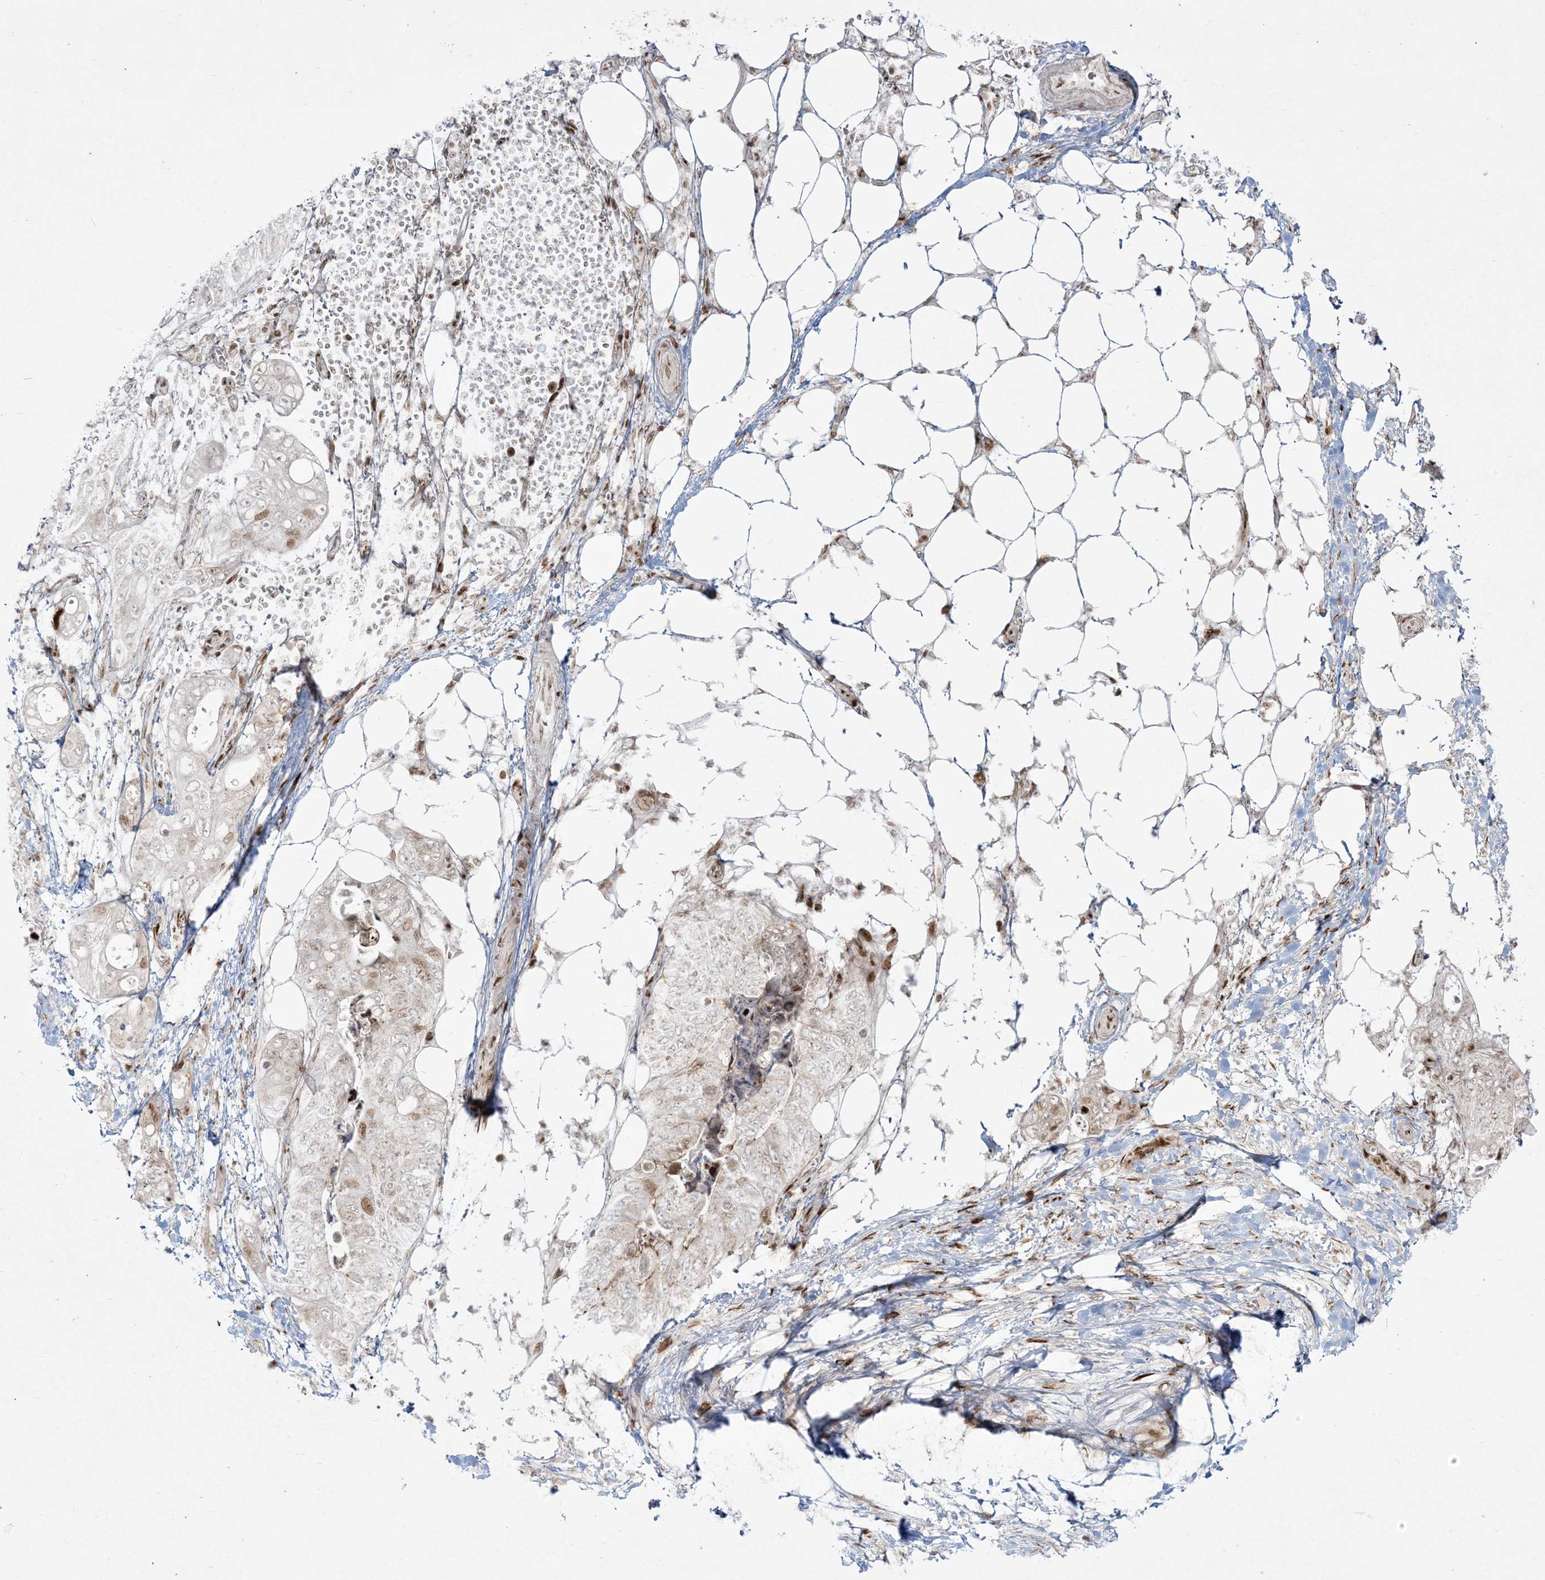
{"staining": {"intensity": "moderate", "quantity": "<25%", "location": "nuclear"}, "tissue": "stomach cancer", "cell_type": "Tumor cells", "image_type": "cancer", "snomed": [{"axis": "morphology", "description": "Adenocarcinoma, NOS"}, {"axis": "topography", "description": "Stomach"}], "caption": "Stomach adenocarcinoma stained for a protein (brown) demonstrates moderate nuclear positive positivity in approximately <25% of tumor cells.", "gene": "RBM10", "patient": {"sex": "female", "age": 89}}